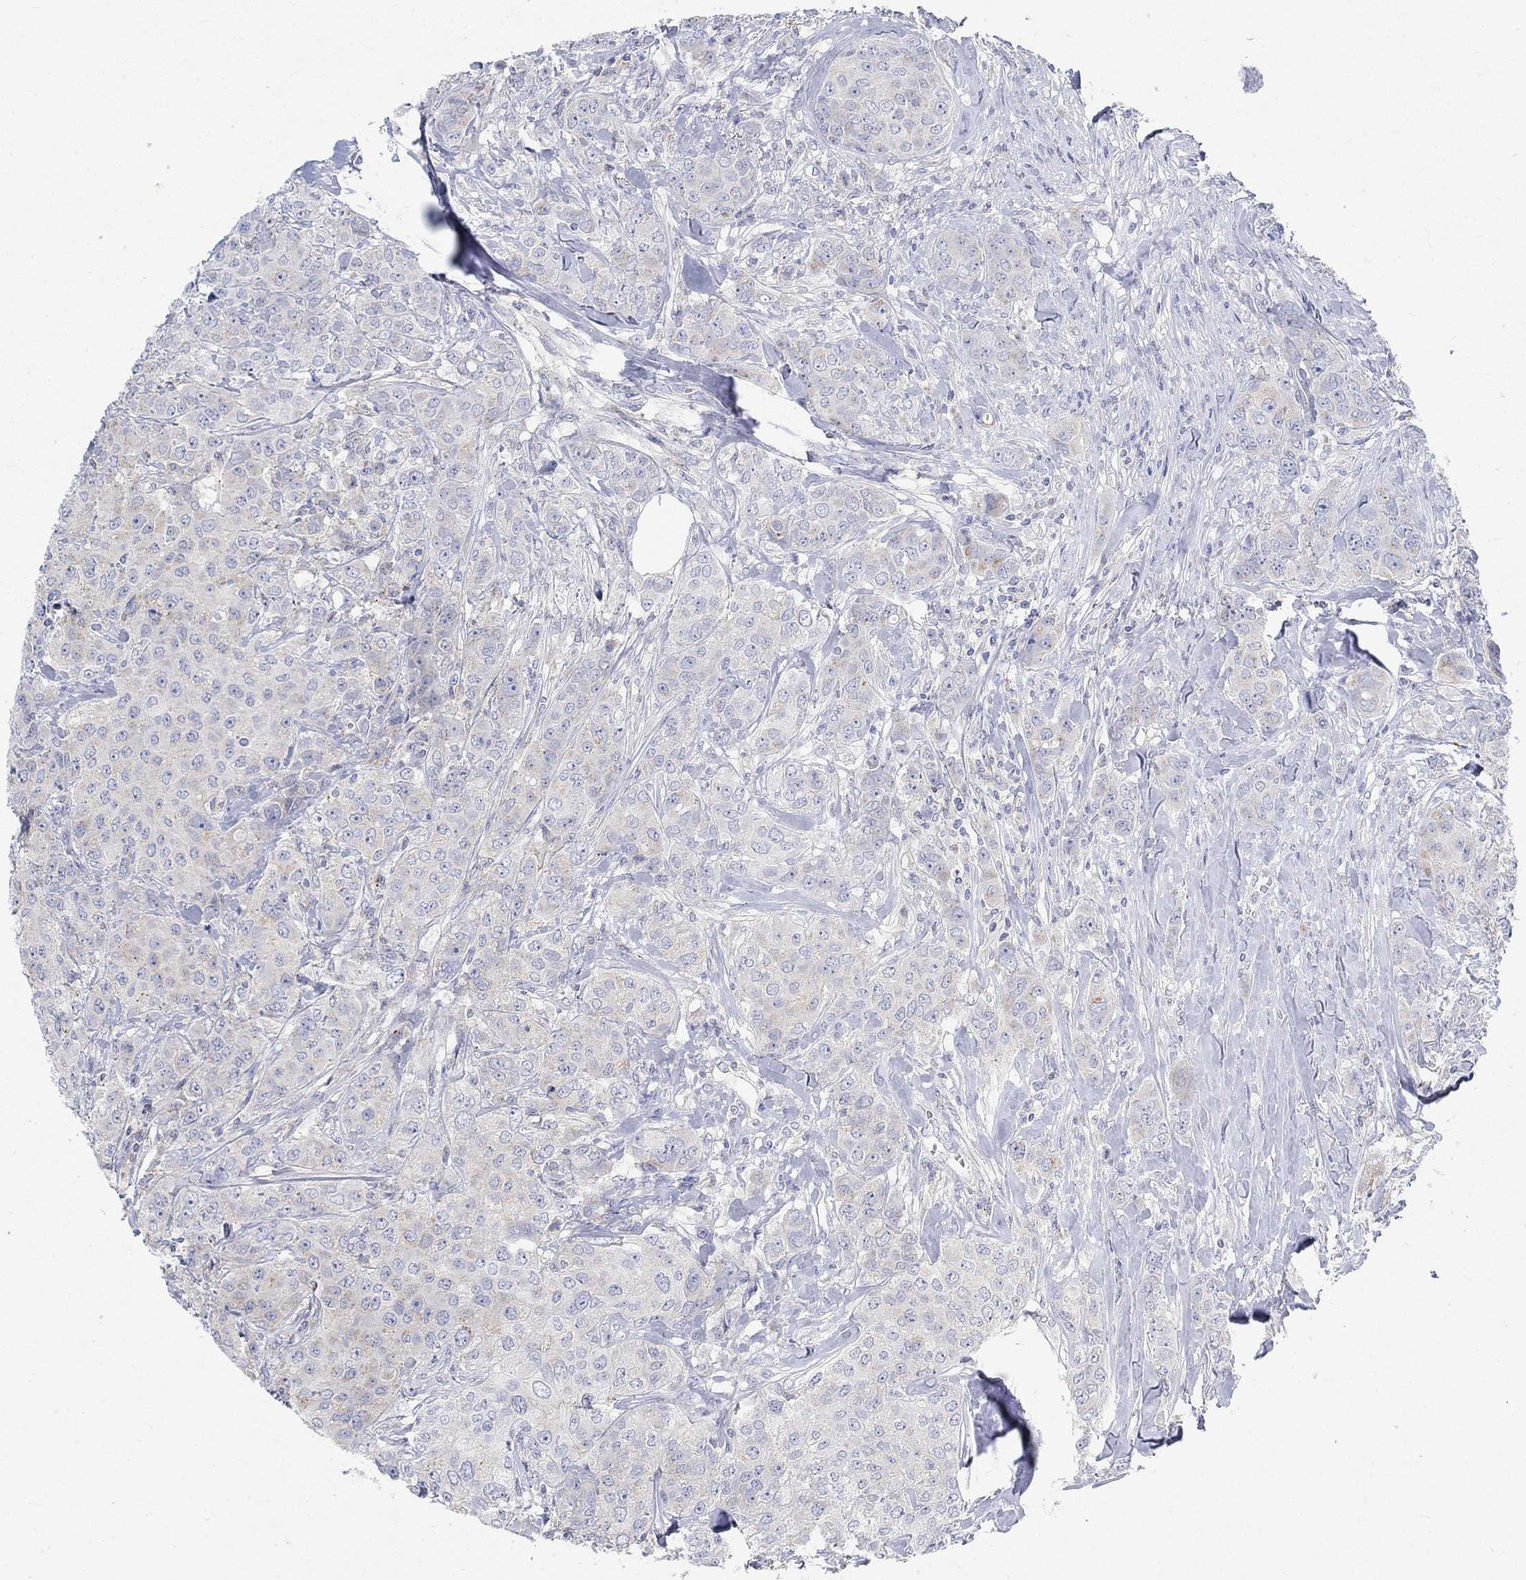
{"staining": {"intensity": "negative", "quantity": "none", "location": "none"}, "tissue": "breast cancer", "cell_type": "Tumor cells", "image_type": "cancer", "snomed": [{"axis": "morphology", "description": "Duct carcinoma"}, {"axis": "topography", "description": "Breast"}], "caption": "An image of human breast cancer is negative for staining in tumor cells.", "gene": "NAV3", "patient": {"sex": "female", "age": 43}}